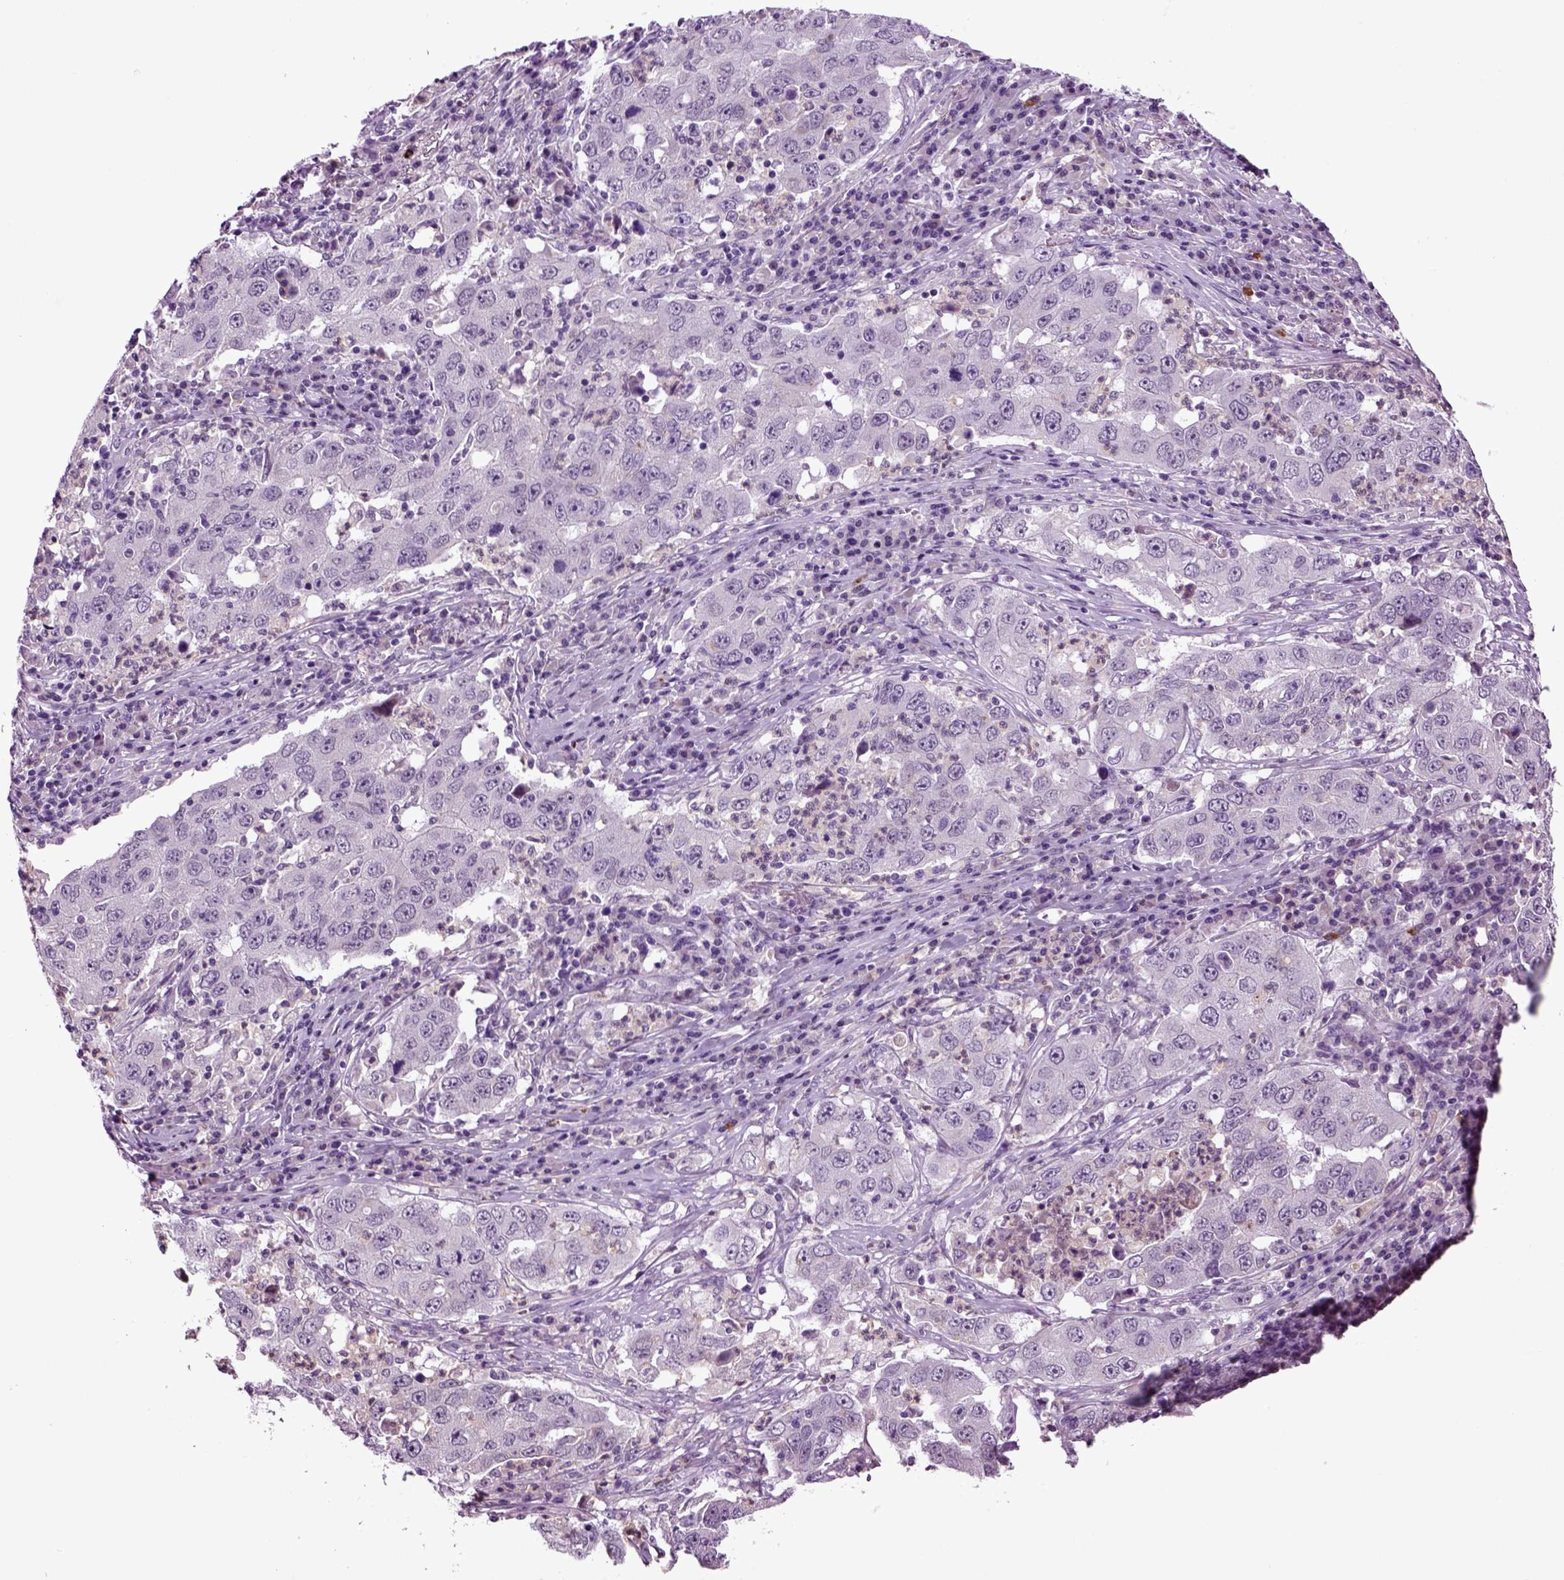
{"staining": {"intensity": "negative", "quantity": "none", "location": "none"}, "tissue": "lung cancer", "cell_type": "Tumor cells", "image_type": "cancer", "snomed": [{"axis": "morphology", "description": "Adenocarcinoma, NOS"}, {"axis": "topography", "description": "Lung"}], "caption": "Immunohistochemistry (IHC) of human adenocarcinoma (lung) exhibits no expression in tumor cells. (Immunohistochemistry, brightfield microscopy, high magnification).", "gene": "FGF11", "patient": {"sex": "male", "age": 73}}